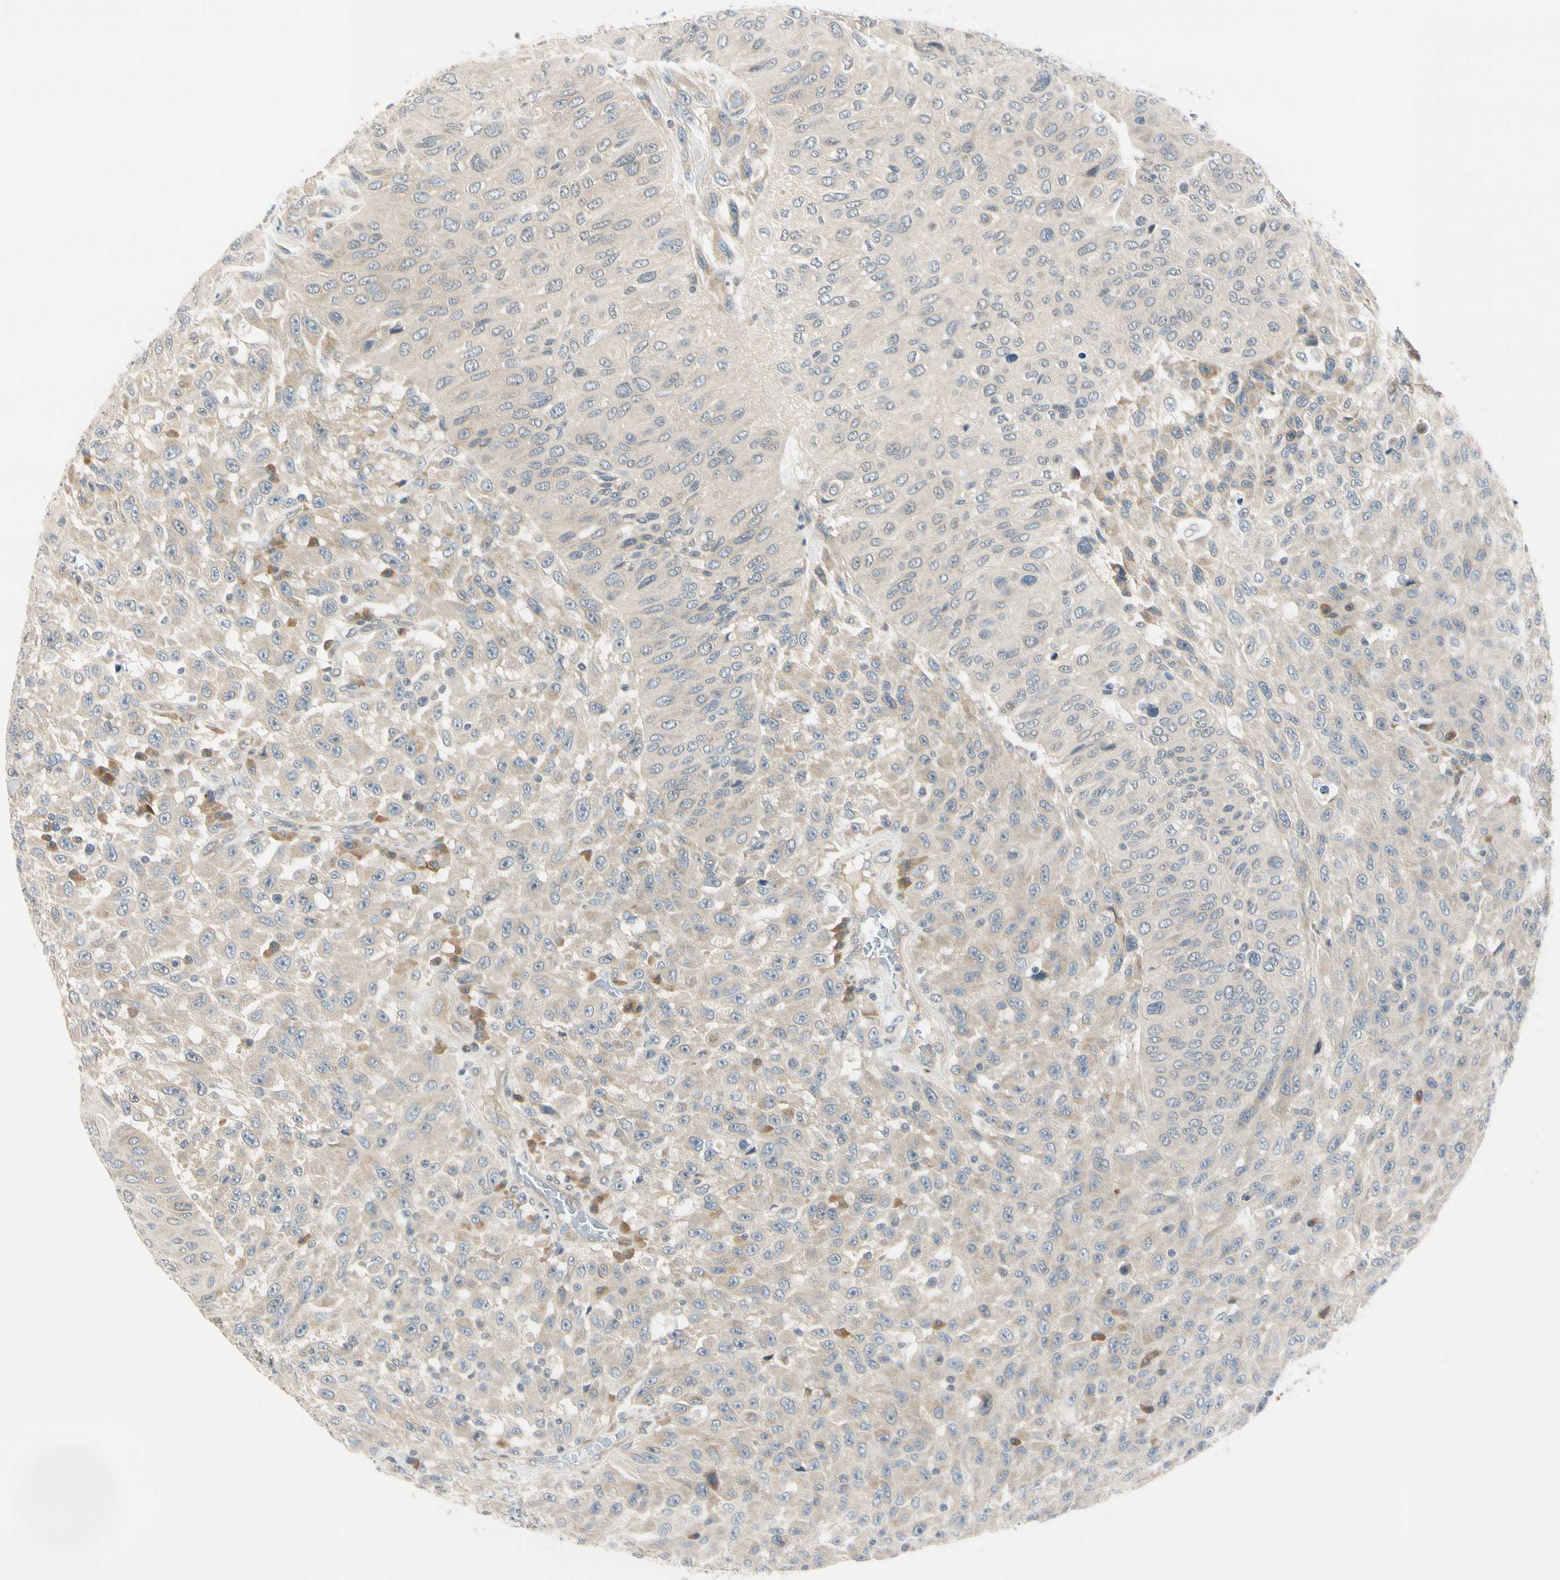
{"staining": {"intensity": "weak", "quantity": "25%-75%", "location": "cytoplasmic/membranous"}, "tissue": "urothelial cancer", "cell_type": "Tumor cells", "image_type": "cancer", "snomed": [{"axis": "morphology", "description": "Urothelial carcinoma, High grade"}, {"axis": "topography", "description": "Urinary bladder"}], "caption": "High-grade urothelial carcinoma stained with a brown dye shows weak cytoplasmic/membranous positive expression in about 25%-75% of tumor cells.", "gene": "RPS6KB2", "patient": {"sex": "male", "age": 66}}